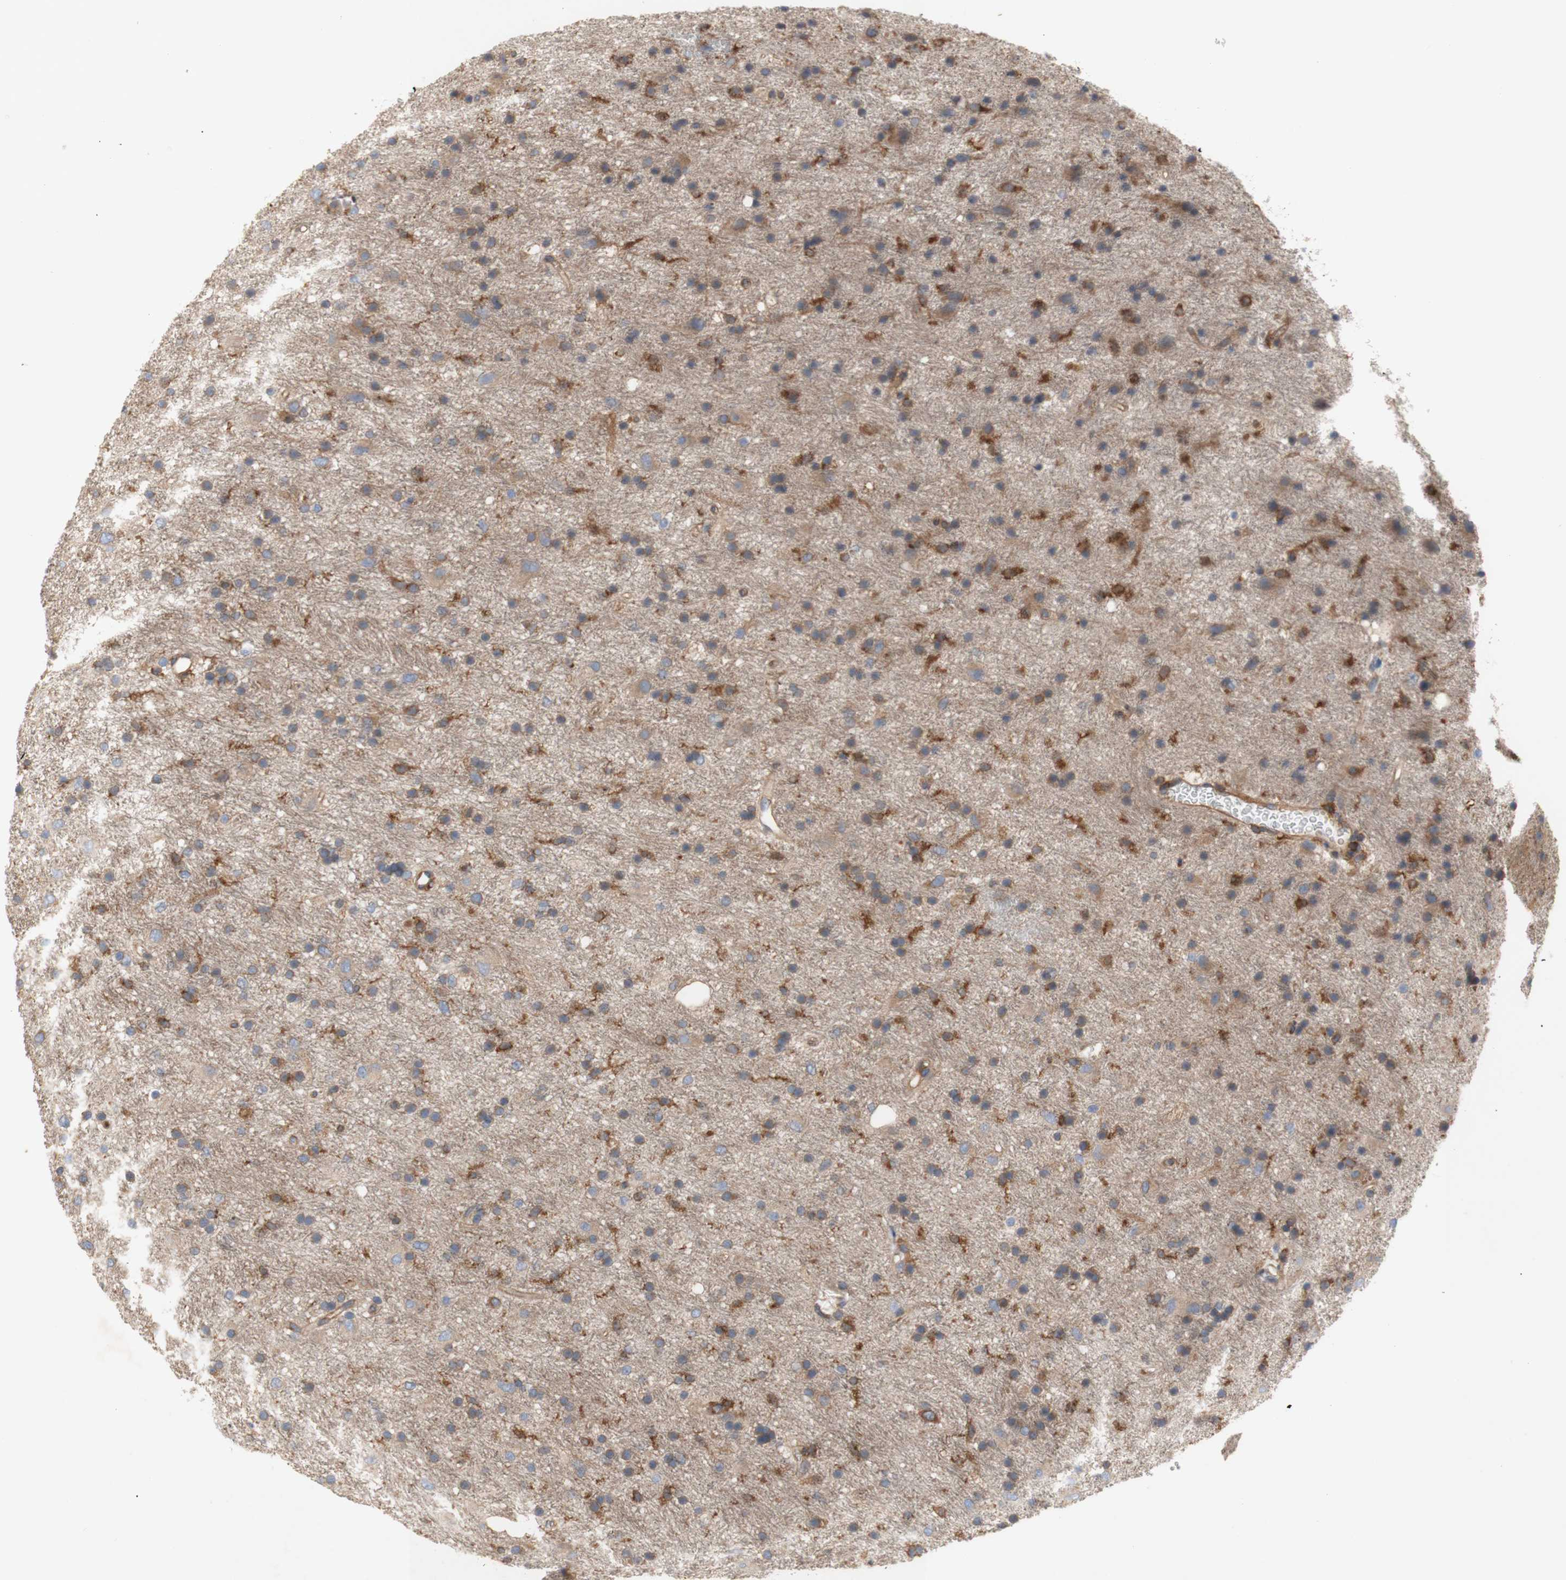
{"staining": {"intensity": "moderate", "quantity": "25%-75%", "location": "cytoplasmic/membranous"}, "tissue": "glioma", "cell_type": "Tumor cells", "image_type": "cancer", "snomed": [{"axis": "morphology", "description": "Glioma, malignant, Low grade"}, {"axis": "topography", "description": "Brain"}], "caption": "Protein expression analysis of malignant low-grade glioma shows moderate cytoplasmic/membranous expression in about 25%-75% of tumor cells.", "gene": "IKBKG", "patient": {"sex": "male", "age": 77}}